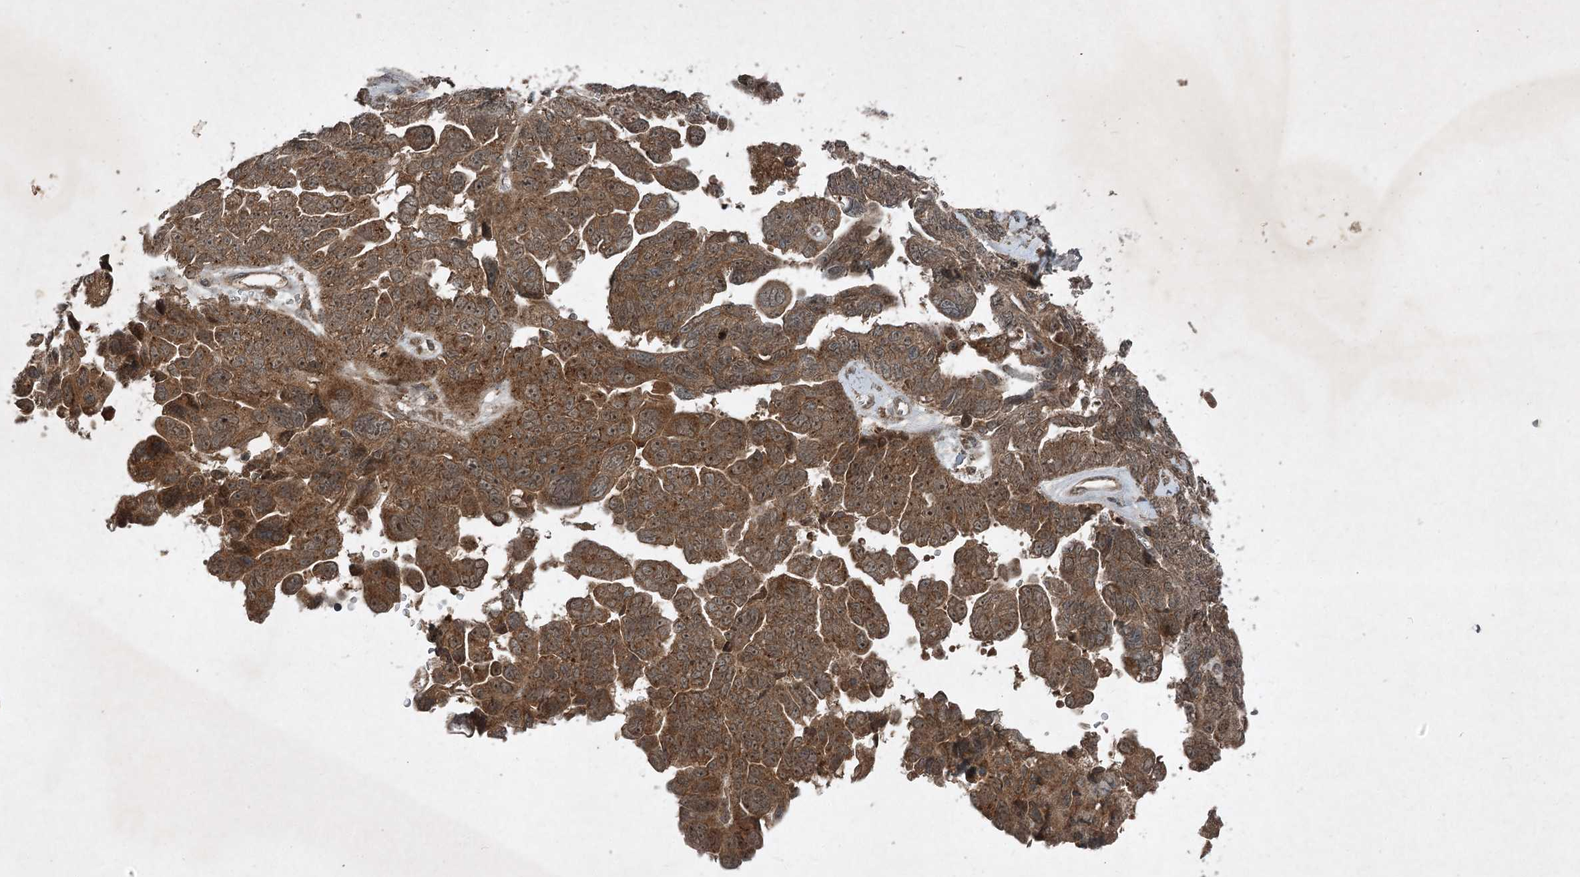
{"staining": {"intensity": "moderate", "quantity": ">75%", "location": "cytoplasmic/membranous,nuclear"}, "tissue": "ovarian cancer", "cell_type": "Tumor cells", "image_type": "cancer", "snomed": [{"axis": "morphology", "description": "Cystadenocarcinoma, serous, NOS"}, {"axis": "topography", "description": "Ovary"}], "caption": "Immunohistochemistry (DAB (3,3'-diaminobenzidine)) staining of human ovarian cancer (serous cystadenocarcinoma) demonstrates moderate cytoplasmic/membranous and nuclear protein expression in about >75% of tumor cells.", "gene": "UNC93A", "patient": {"sex": "female", "age": 79}}